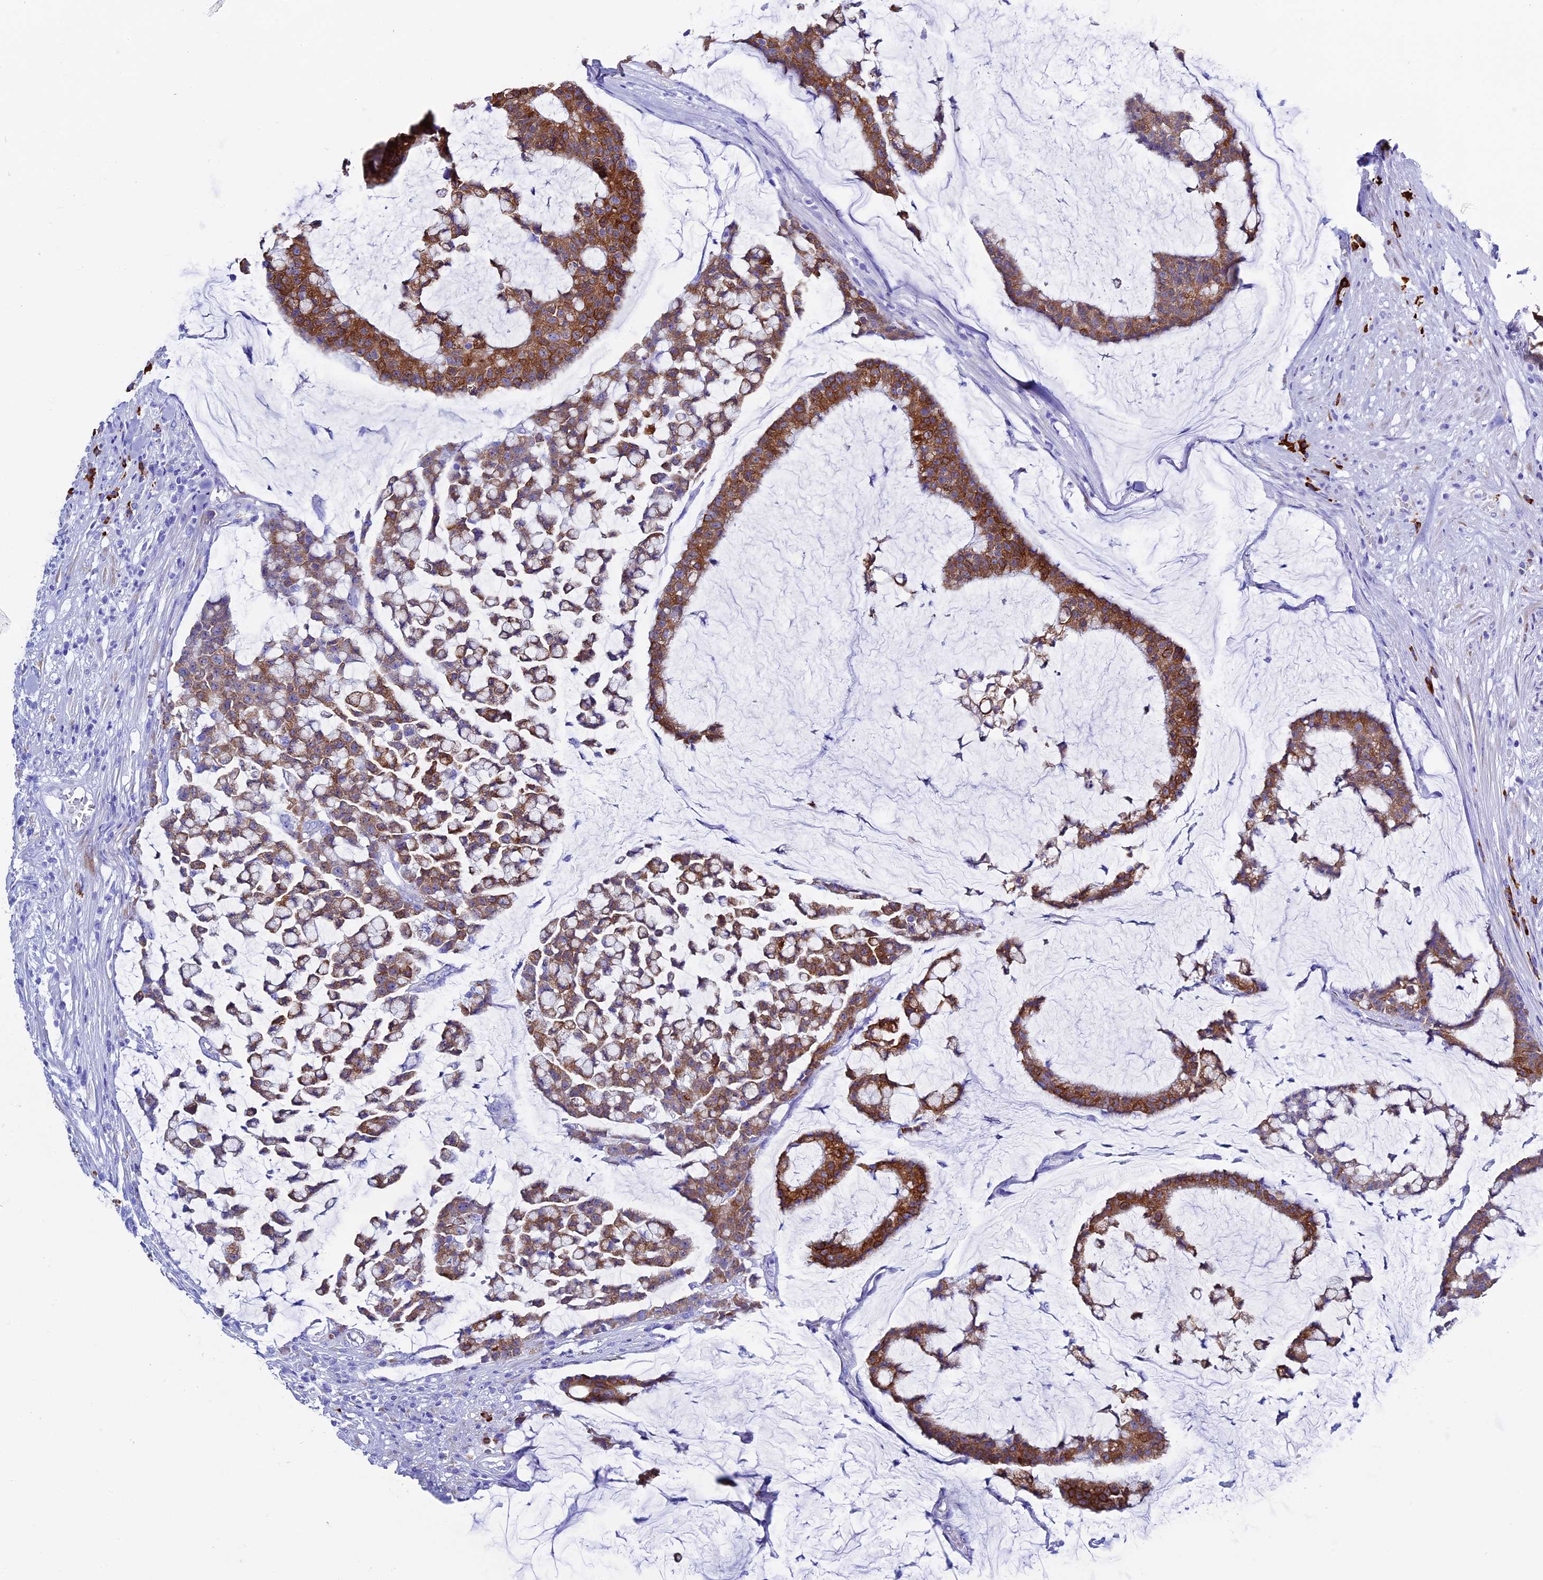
{"staining": {"intensity": "strong", "quantity": "25%-75%", "location": "cytoplasmic/membranous"}, "tissue": "colorectal cancer", "cell_type": "Tumor cells", "image_type": "cancer", "snomed": [{"axis": "morphology", "description": "Adenocarcinoma, NOS"}, {"axis": "topography", "description": "Colon"}], "caption": "IHC (DAB) staining of human colorectal cancer shows strong cytoplasmic/membranous protein staining in about 25%-75% of tumor cells.", "gene": "FKBP11", "patient": {"sex": "female", "age": 84}}